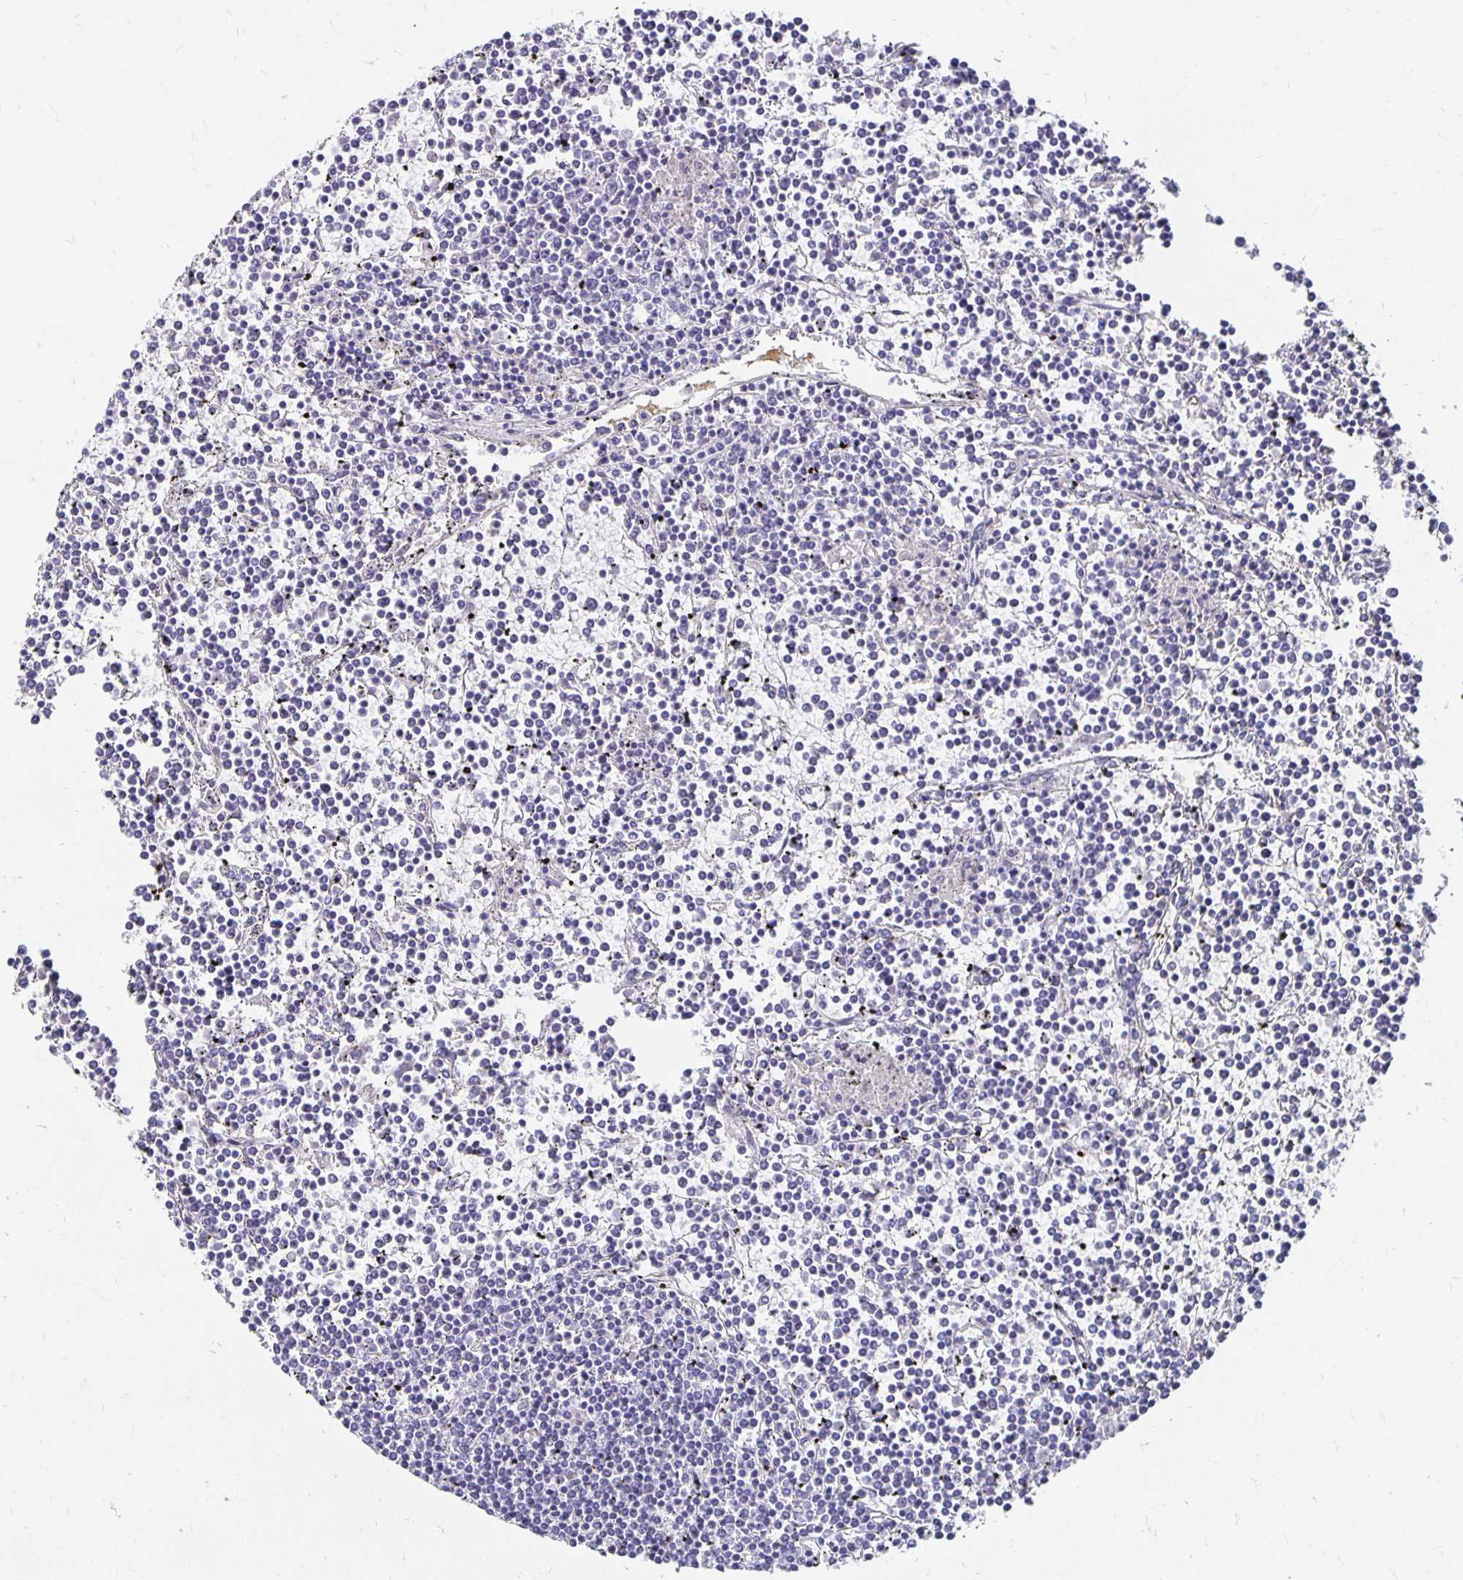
{"staining": {"intensity": "negative", "quantity": "none", "location": "none"}, "tissue": "lymphoma", "cell_type": "Tumor cells", "image_type": "cancer", "snomed": [{"axis": "morphology", "description": "Malignant lymphoma, non-Hodgkin's type, Low grade"}, {"axis": "topography", "description": "Spleen"}], "caption": "Lymphoma was stained to show a protein in brown. There is no significant staining in tumor cells. (DAB immunohistochemistry (IHC) with hematoxylin counter stain).", "gene": "APOB", "patient": {"sex": "female", "age": 19}}